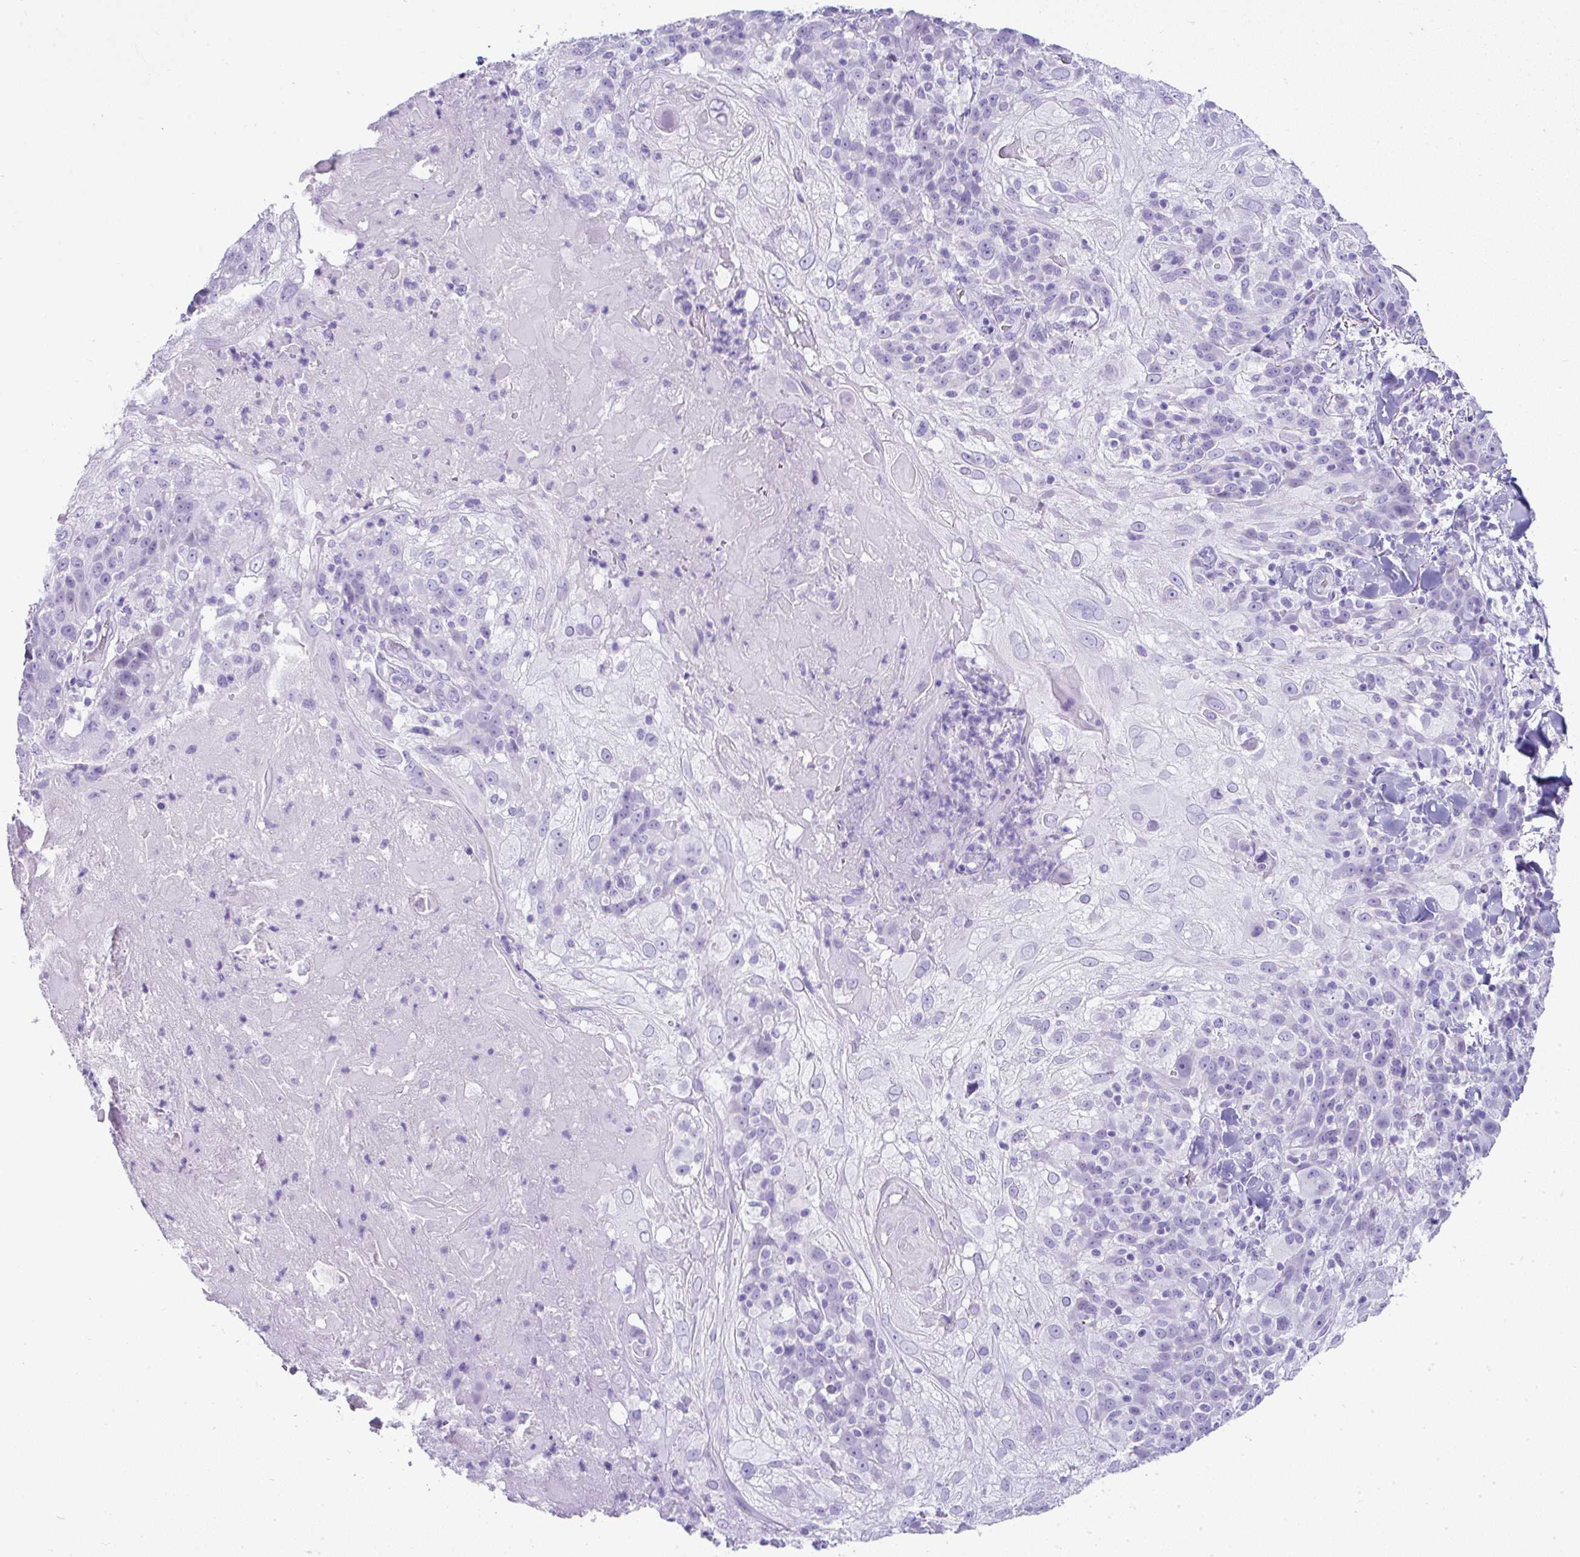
{"staining": {"intensity": "negative", "quantity": "none", "location": "none"}, "tissue": "skin cancer", "cell_type": "Tumor cells", "image_type": "cancer", "snomed": [{"axis": "morphology", "description": "Normal tissue, NOS"}, {"axis": "morphology", "description": "Squamous cell carcinoma, NOS"}, {"axis": "topography", "description": "Skin"}], "caption": "Immunohistochemistry (IHC) micrograph of human squamous cell carcinoma (skin) stained for a protein (brown), which reveals no positivity in tumor cells. (Brightfield microscopy of DAB (3,3'-diaminobenzidine) IHC at high magnification).", "gene": "RNF183", "patient": {"sex": "female", "age": 83}}